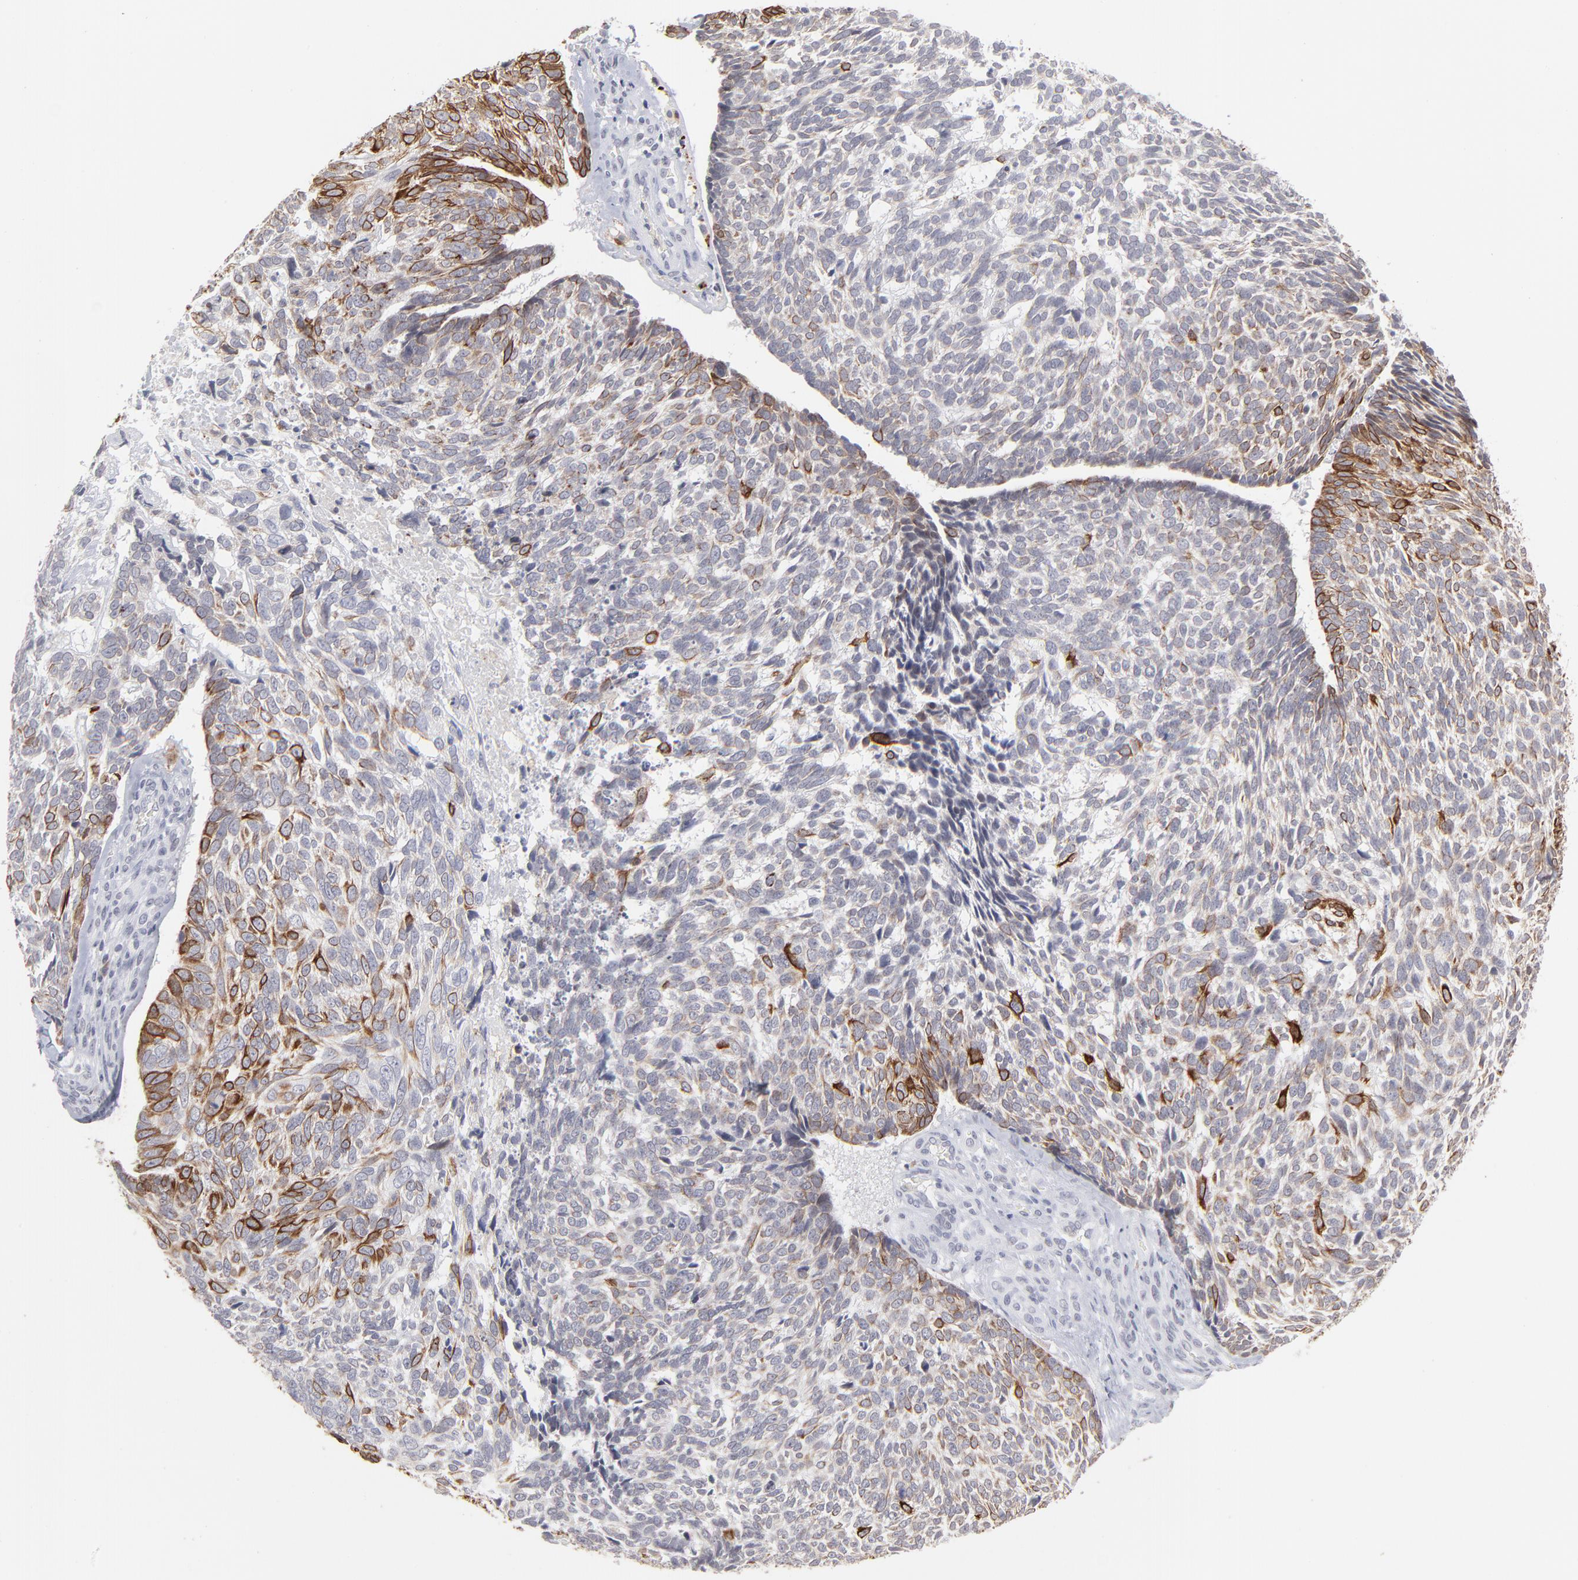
{"staining": {"intensity": "strong", "quantity": "25%-75%", "location": "cytoplasmic/membranous"}, "tissue": "skin cancer", "cell_type": "Tumor cells", "image_type": "cancer", "snomed": [{"axis": "morphology", "description": "Basal cell carcinoma"}, {"axis": "topography", "description": "Skin"}], "caption": "Skin basal cell carcinoma stained with DAB immunohistochemistry reveals high levels of strong cytoplasmic/membranous positivity in about 25%-75% of tumor cells. Immunohistochemistry stains the protein of interest in brown and the nuclei are stained blue.", "gene": "CCR2", "patient": {"sex": "male", "age": 72}}